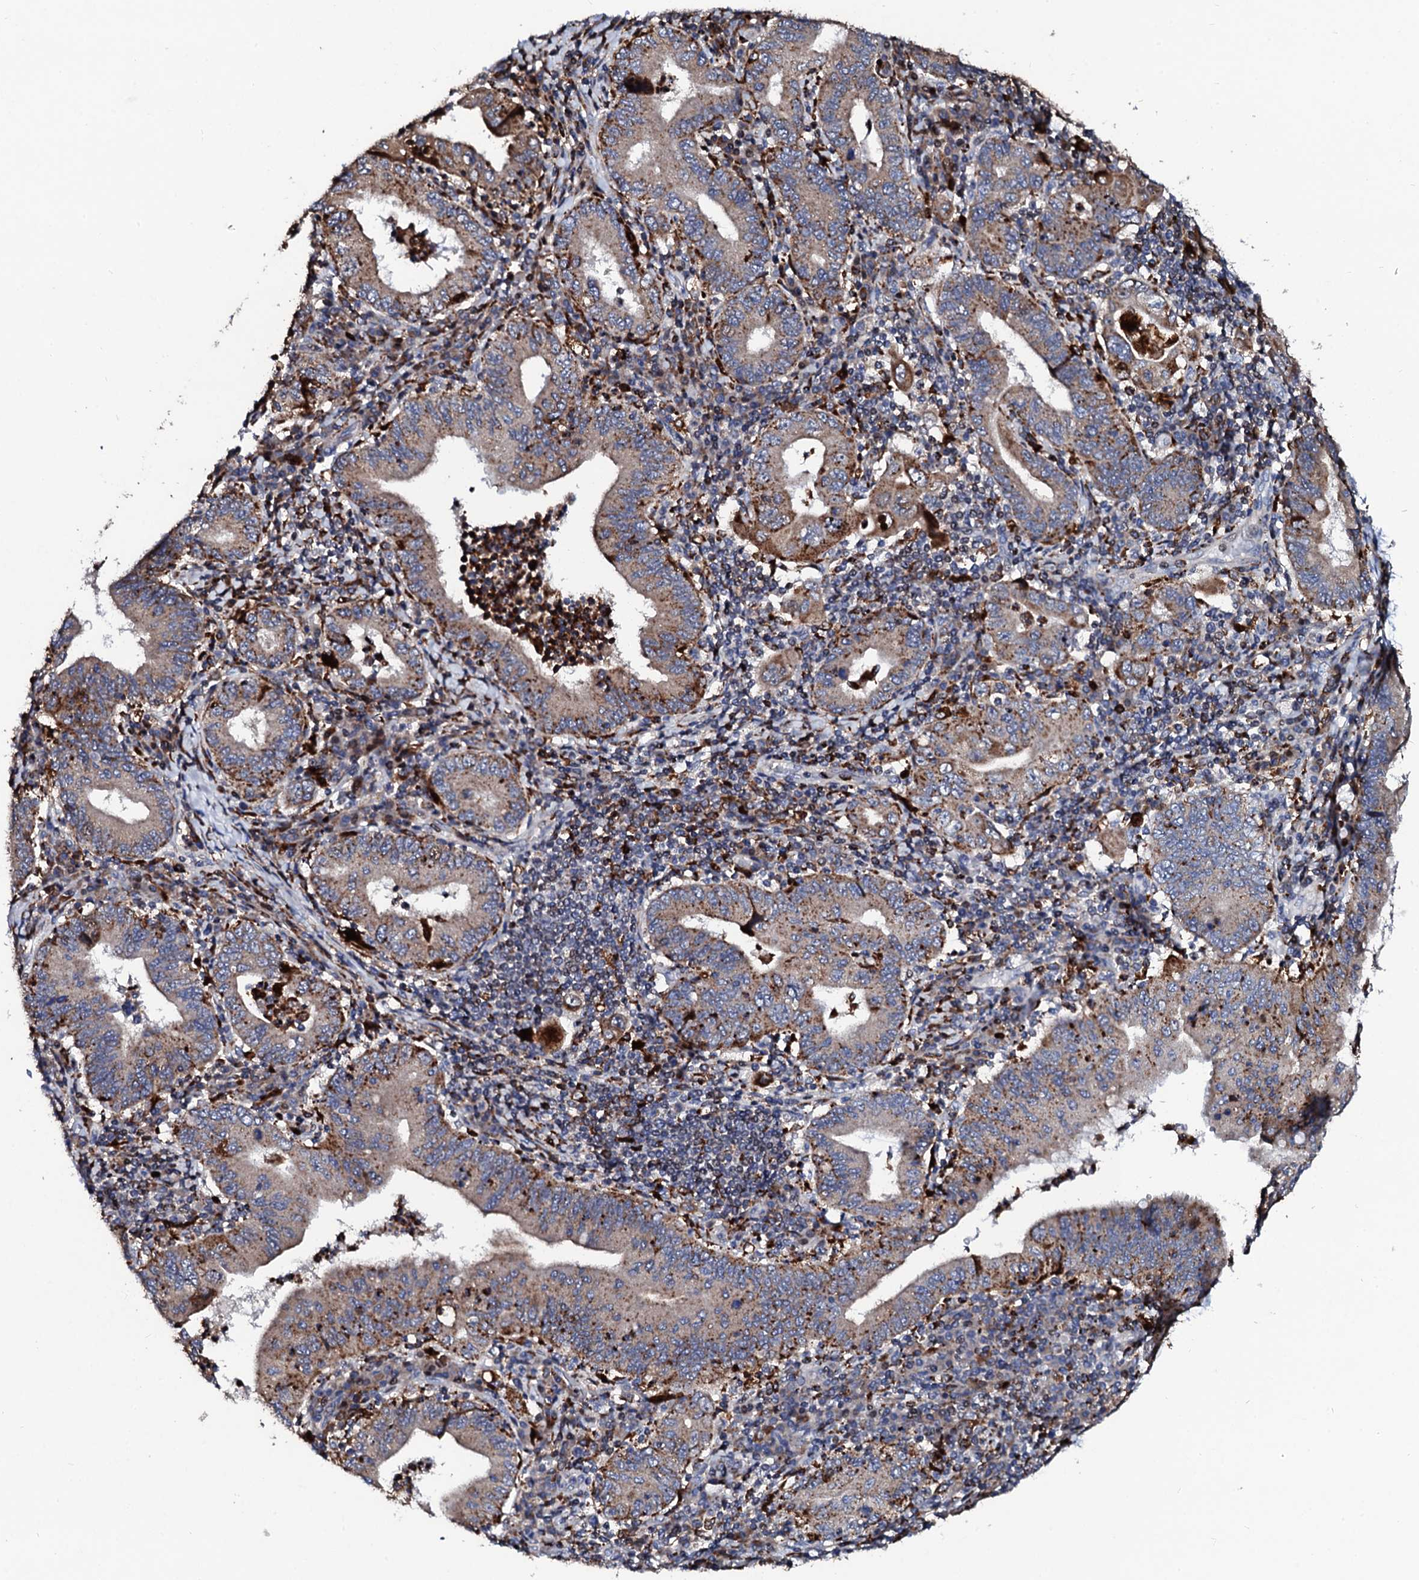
{"staining": {"intensity": "moderate", "quantity": ">75%", "location": "cytoplasmic/membranous"}, "tissue": "stomach cancer", "cell_type": "Tumor cells", "image_type": "cancer", "snomed": [{"axis": "morphology", "description": "Normal tissue, NOS"}, {"axis": "morphology", "description": "Adenocarcinoma, NOS"}, {"axis": "topography", "description": "Esophagus"}, {"axis": "topography", "description": "Stomach, upper"}, {"axis": "topography", "description": "Peripheral nerve tissue"}], "caption": "A histopathology image showing moderate cytoplasmic/membranous staining in approximately >75% of tumor cells in stomach cancer (adenocarcinoma), as visualized by brown immunohistochemical staining.", "gene": "TCIRG1", "patient": {"sex": "male", "age": 62}}